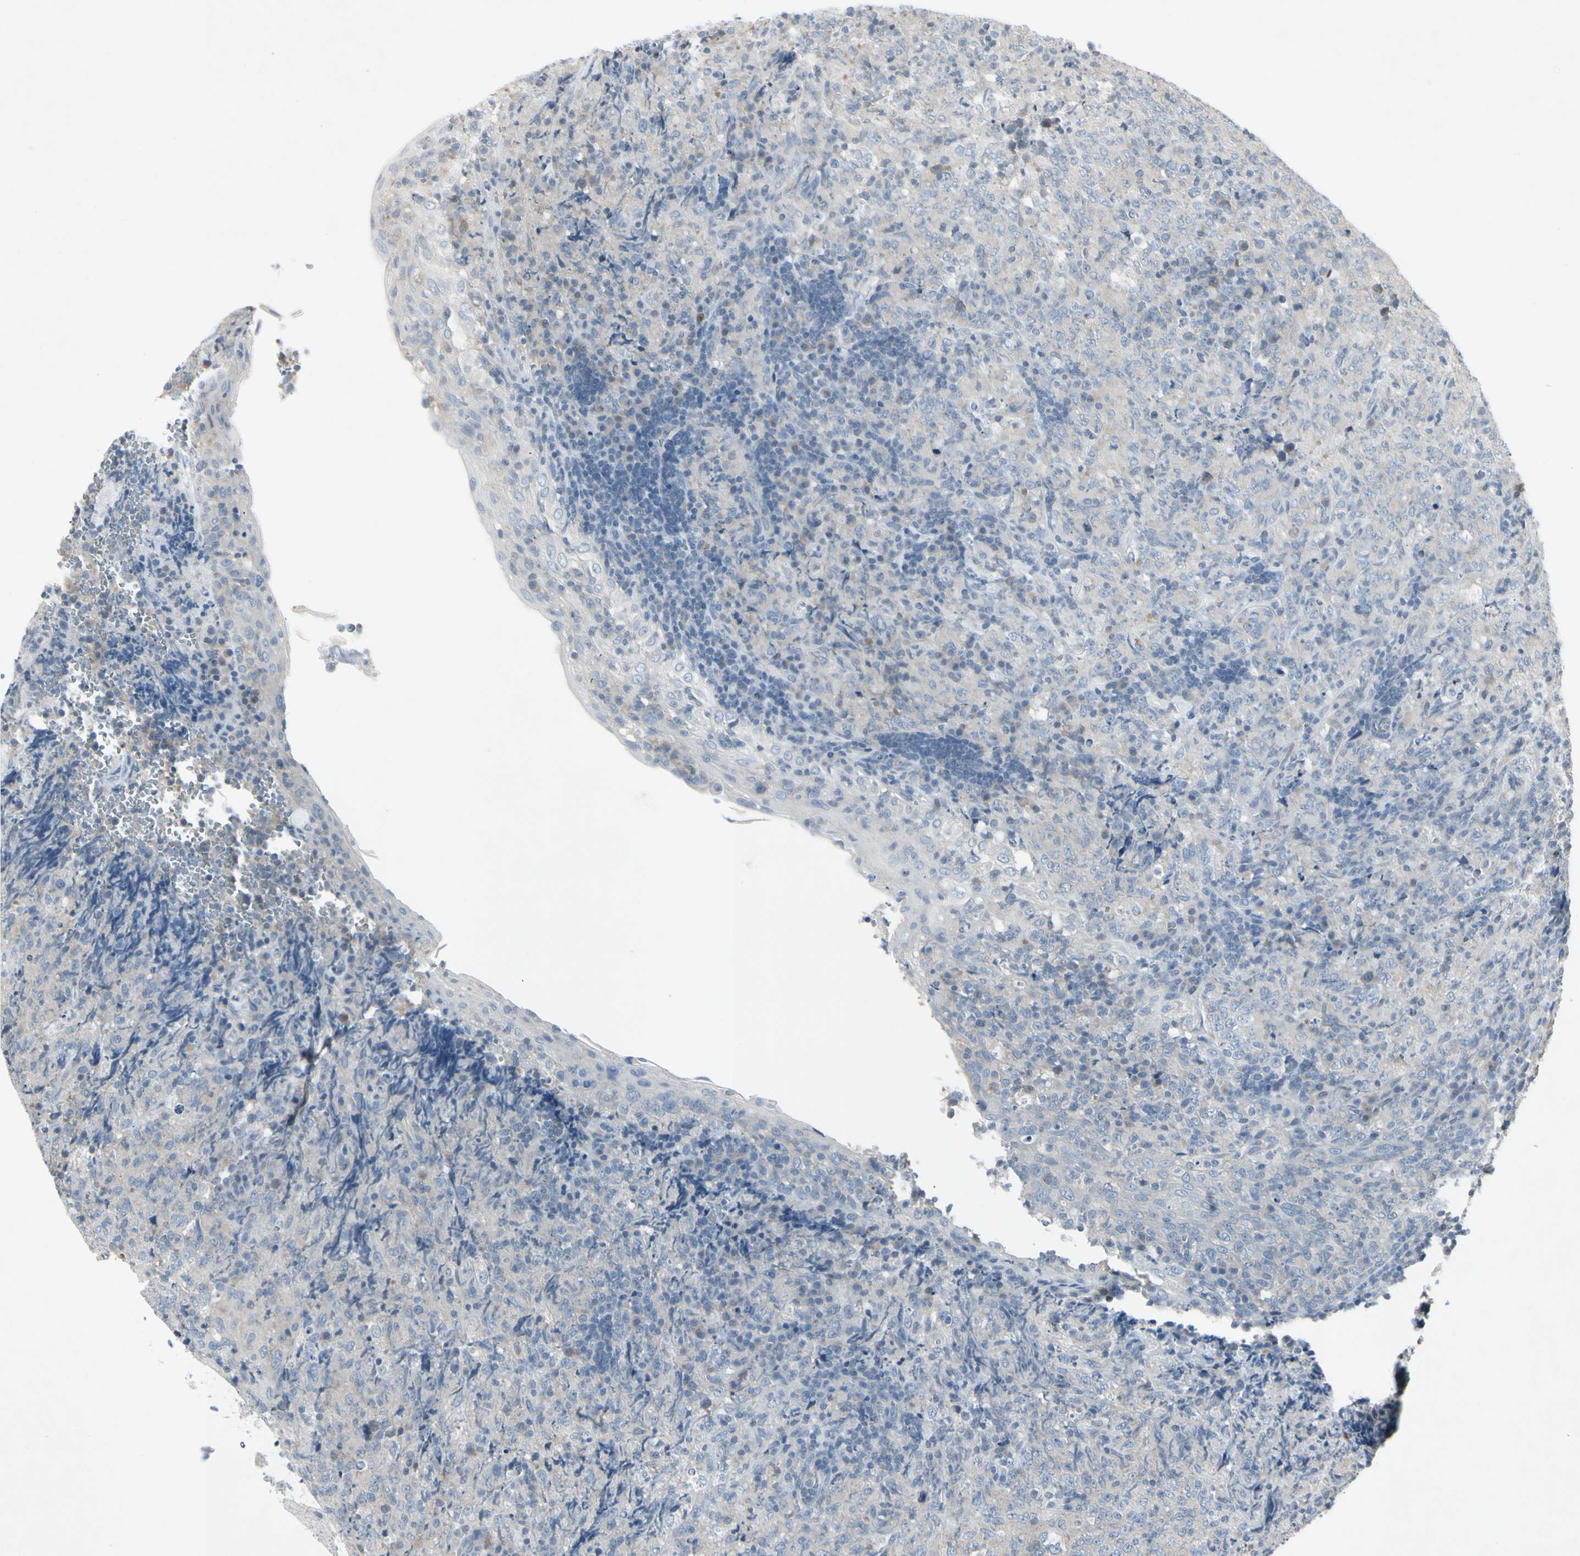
{"staining": {"intensity": "negative", "quantity": "none", "location": "none"}, "tissue": "lymphoma", "cell_type": "Tumor cells", "image_type": "cancer", "snomed": [{"axis": "morphology", "description": "Malignant lymphoma, non-Hodgkin's type, High grade"}, {"axis": "topography", "description": "Tonsil"}], "caption": "Immunohistochemistry histopathology image of neoplastic tissue: high-grade malignant lymphoma, non-Hodgkin's type stained with DAB (3,3'-diaminobenzidine) displays no significant protein positivity in tumor cells.", "gene": "TEK", "patient": {"sex": "female", "age": 36}}